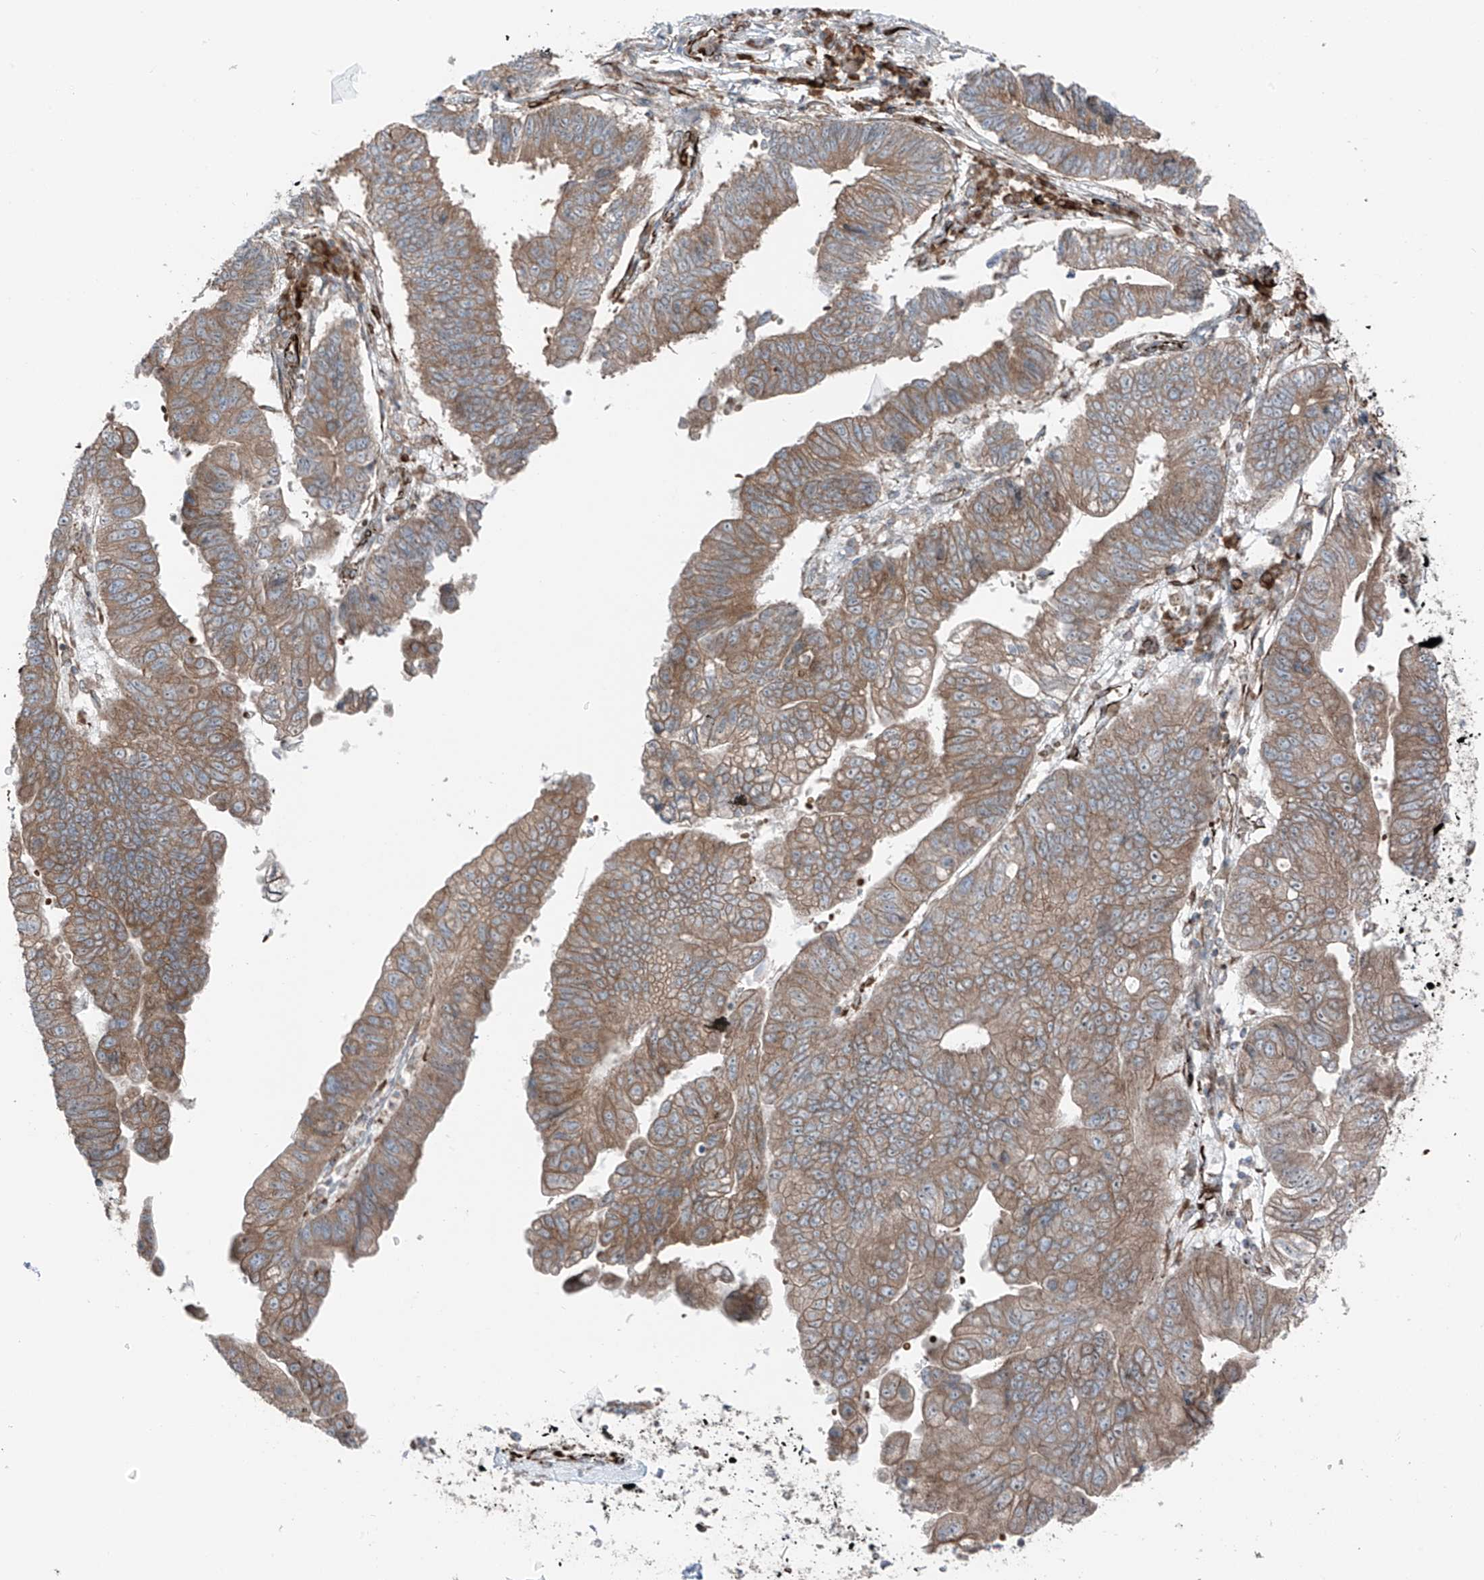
{"staining": {"intensity": "moderate", "quantity": ">75%", "location": "cytoplasmic/membranous"}, "tissue": "stomach cancer", "cell_type": "Tumor cells", "image_type": "cancer", "snomed": [{"axis": "morphology", "description": "Adenocarcinoma, NOS"}, {"axis": "topography", "description": "Stomach"}], "caption": "Adenocarcinoma (stomach) stained with a brown dye displays moderate cytoplasmic/membranous positive staining in approximately >75% of tumor cells.", "gene": "ERLEC1", "patient": {"sex": "male", "age": 59}}